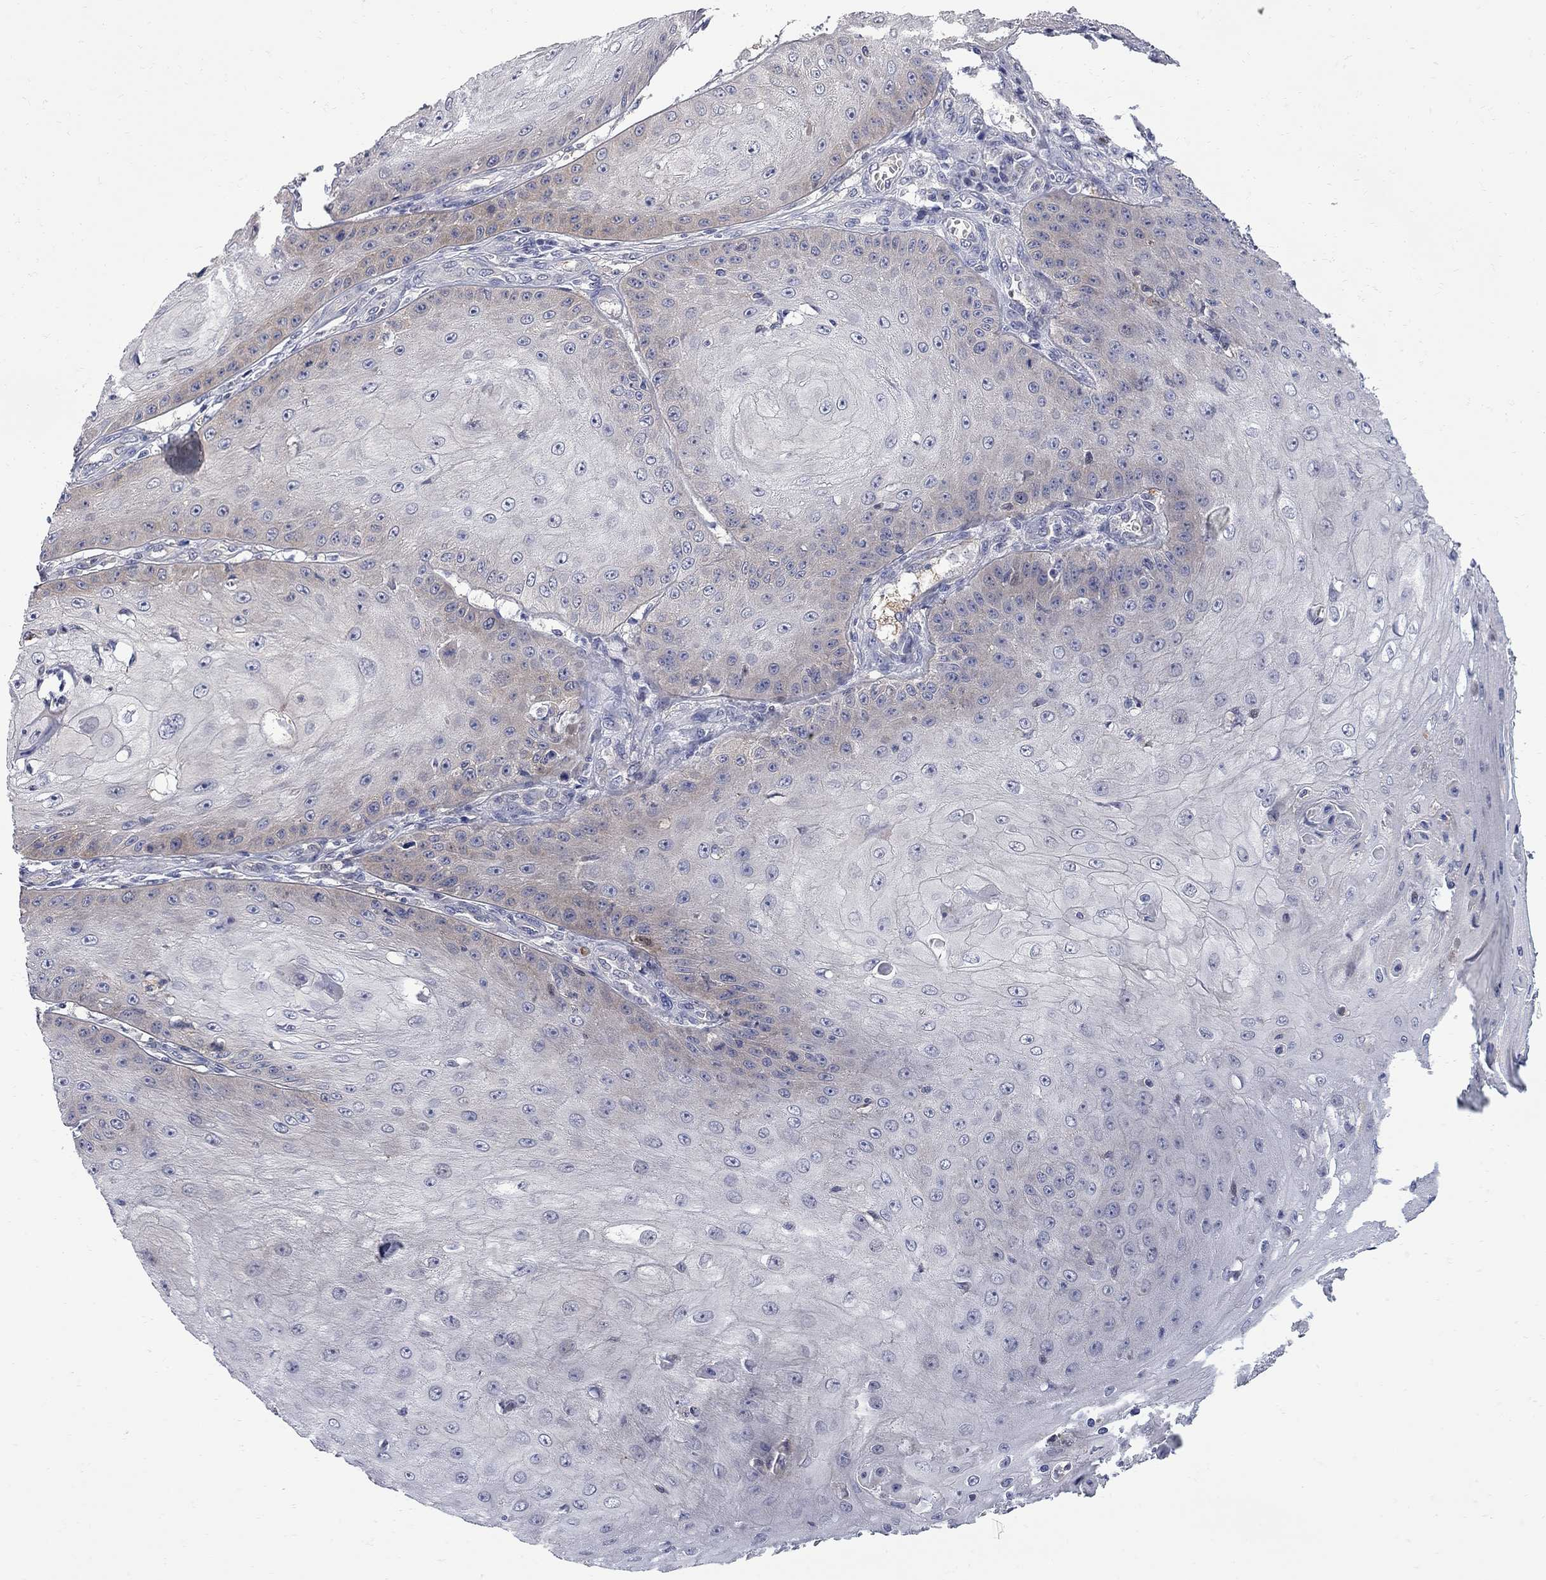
{"staining": {"intensity": "weak", "quantity": "<25%", "location": "cytoplasmic/membranous"}, "tissue": "skin cancer", "cell_type": "Tumor cells", "image_type": "cancer", "snomed": [{"axis": "morphology", "description": "Squamous cell carcinoma, NOS"}, {"axis": "topography", "description": "Skin"}], "caption": "This is a histopathology image of immunohistochemistry staining of skin cancer, which shows no staining in tumor cells.", "gene": "GALNT8", "patient": {"sex": "male", "age": 70}}